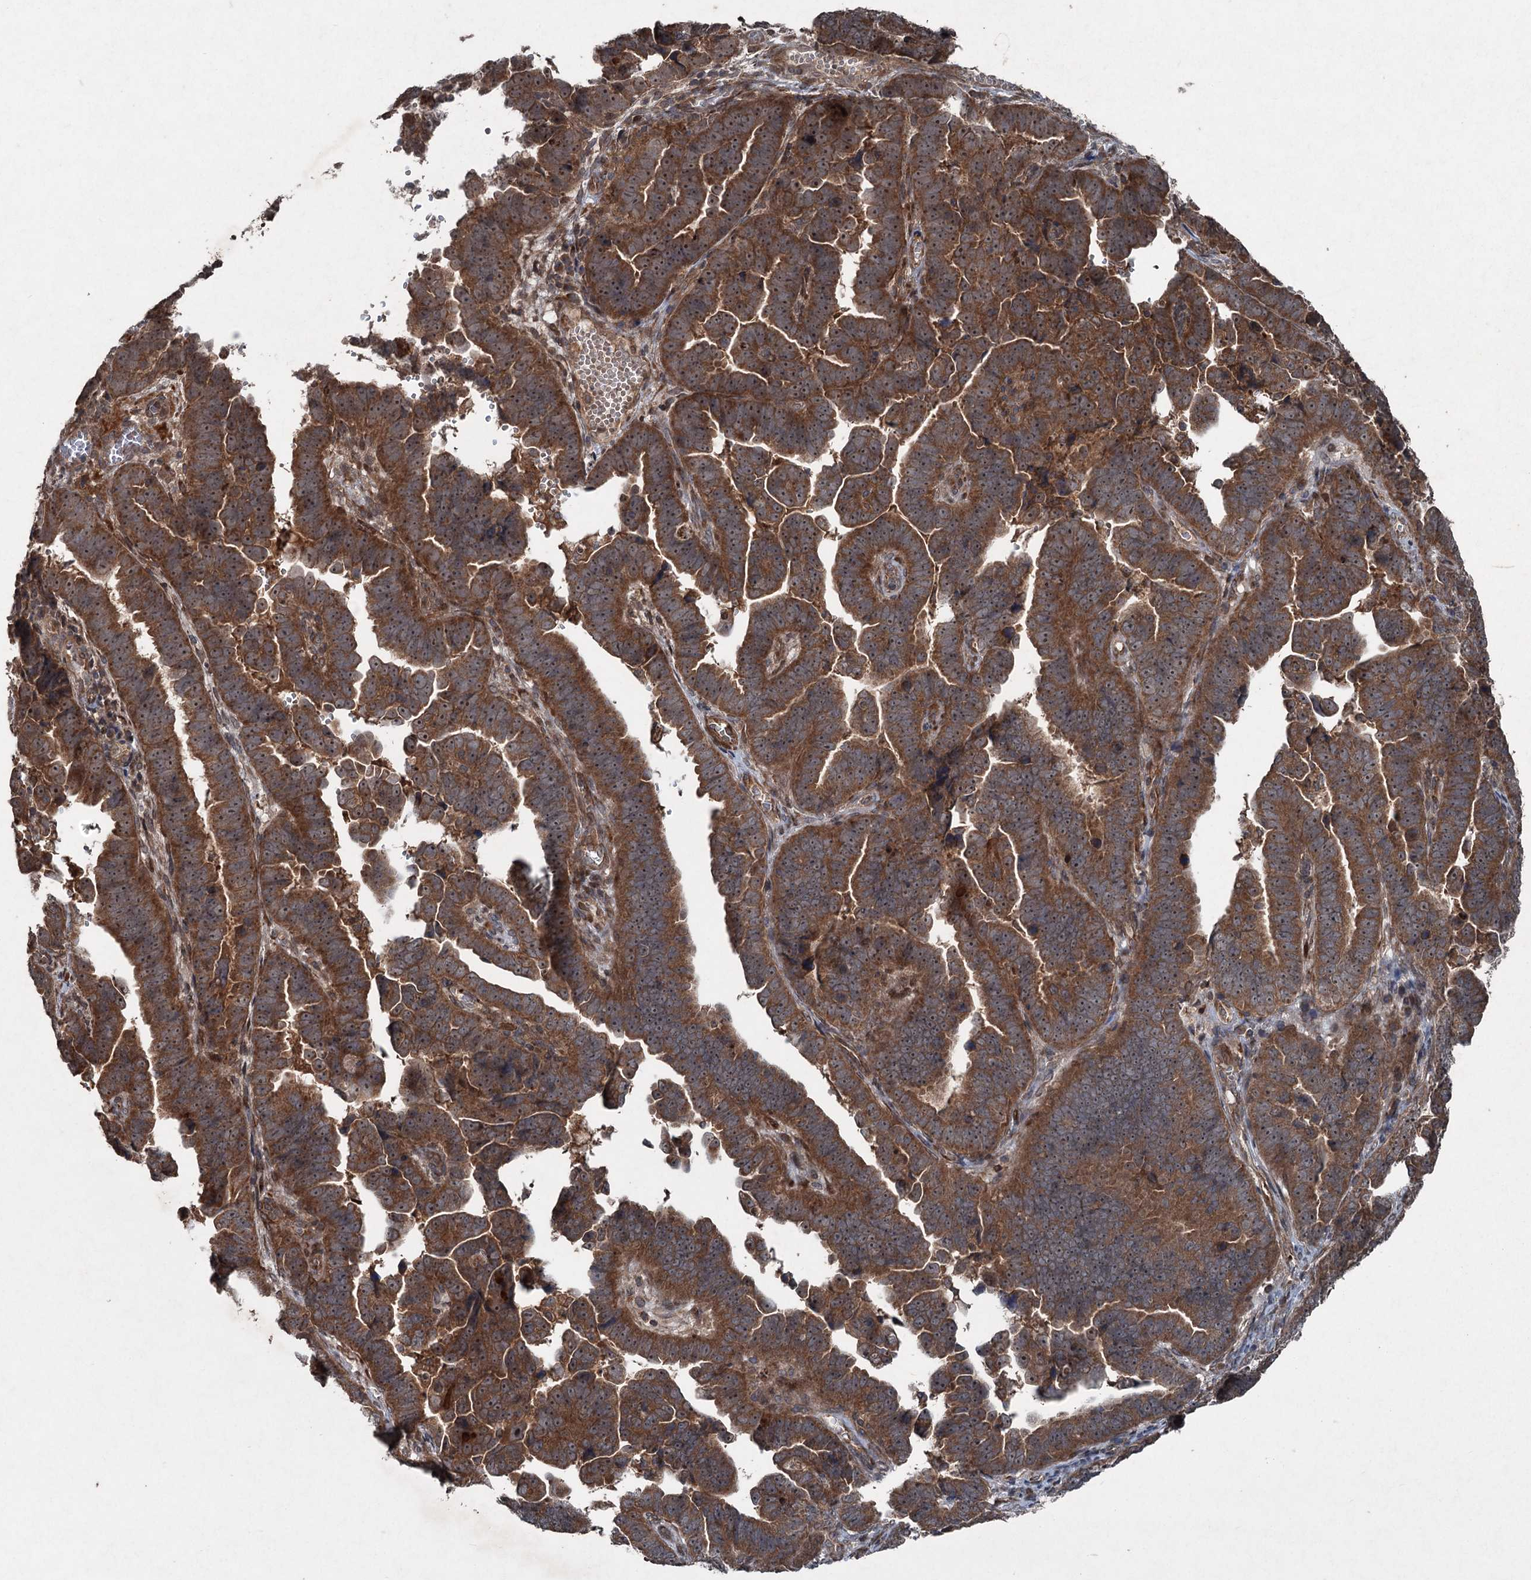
{"staining": {"intensity": "strong", "quantity": ">75%", "location": "cytoplasmic/membranous"}, "tissue": "endometrial cancer", "cell_type": "Tumor cells", "image_type": "cancer", "snomed": [{"axis": "morphology", "description": "Adenocarcinoma, NOS"}, {"axis": "topography", "description": "Endometrium"}], "caption": "Approximately >75% of tumor cells in endometrial adenocarcinoma show strong cytoplasmic/membranous protein expression as visualized by brown immunohistochemical staining.", "gene": "ALAS1", "patient": {"sex": "female", "age": 75}}